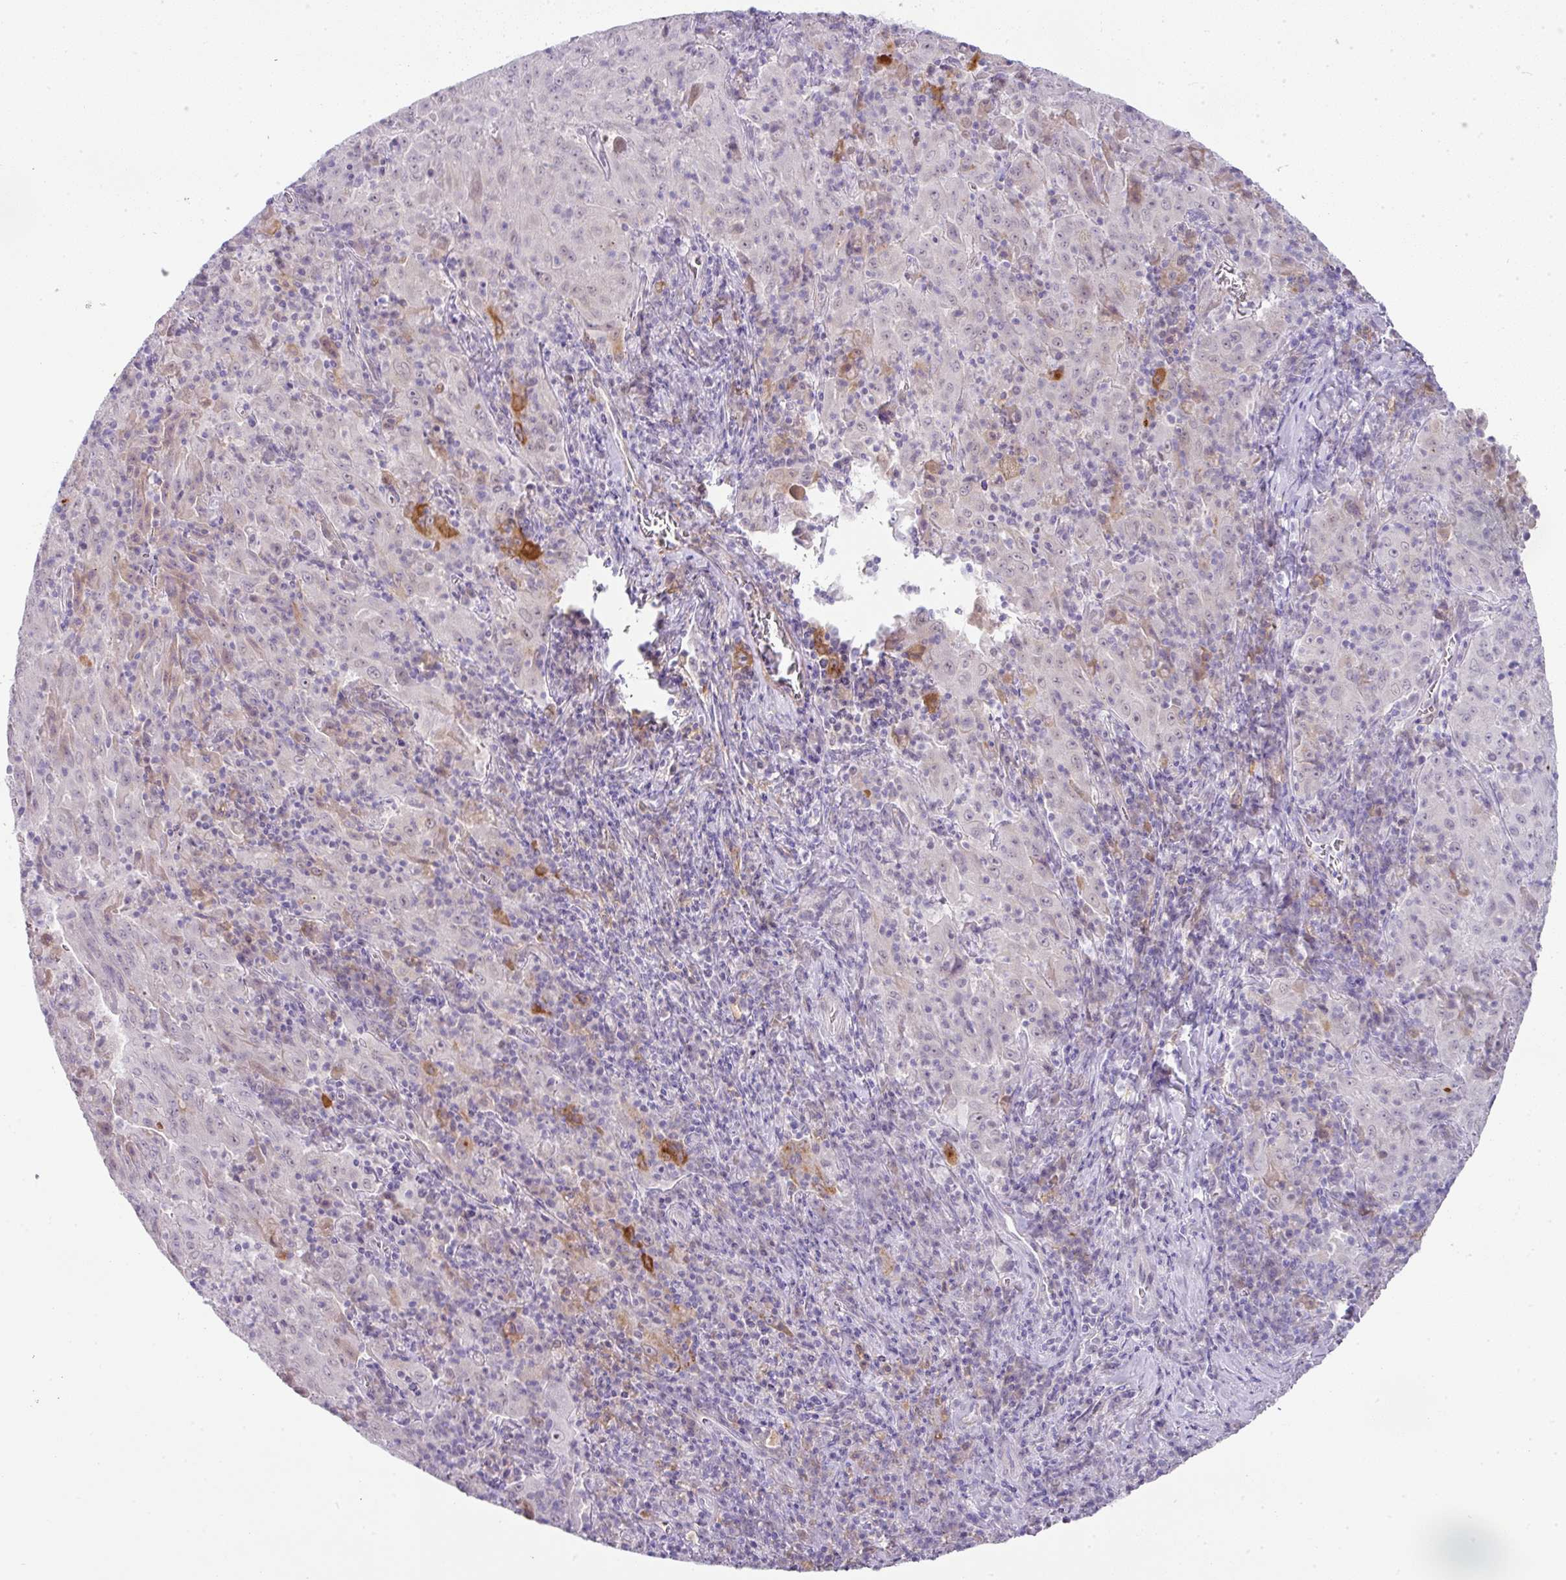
{"staining": {"intensity": "negative", "quantity": "none", "location": "none"}, "tissue": "pancreatic cancer", "cell_type": "Tumor cells", "image_type": "cancer", "snomed": [{"axis": "morphology", "description": "Adenocarcinoma, NOS"}, {"axis": "topography", "description": "Pancreas"}], "caption": "The histopathology image reveals no staining of tumor cells in pancreatic cancer.", "gene": "FGF17", "patient": {"sex": "male", "age": 63}}